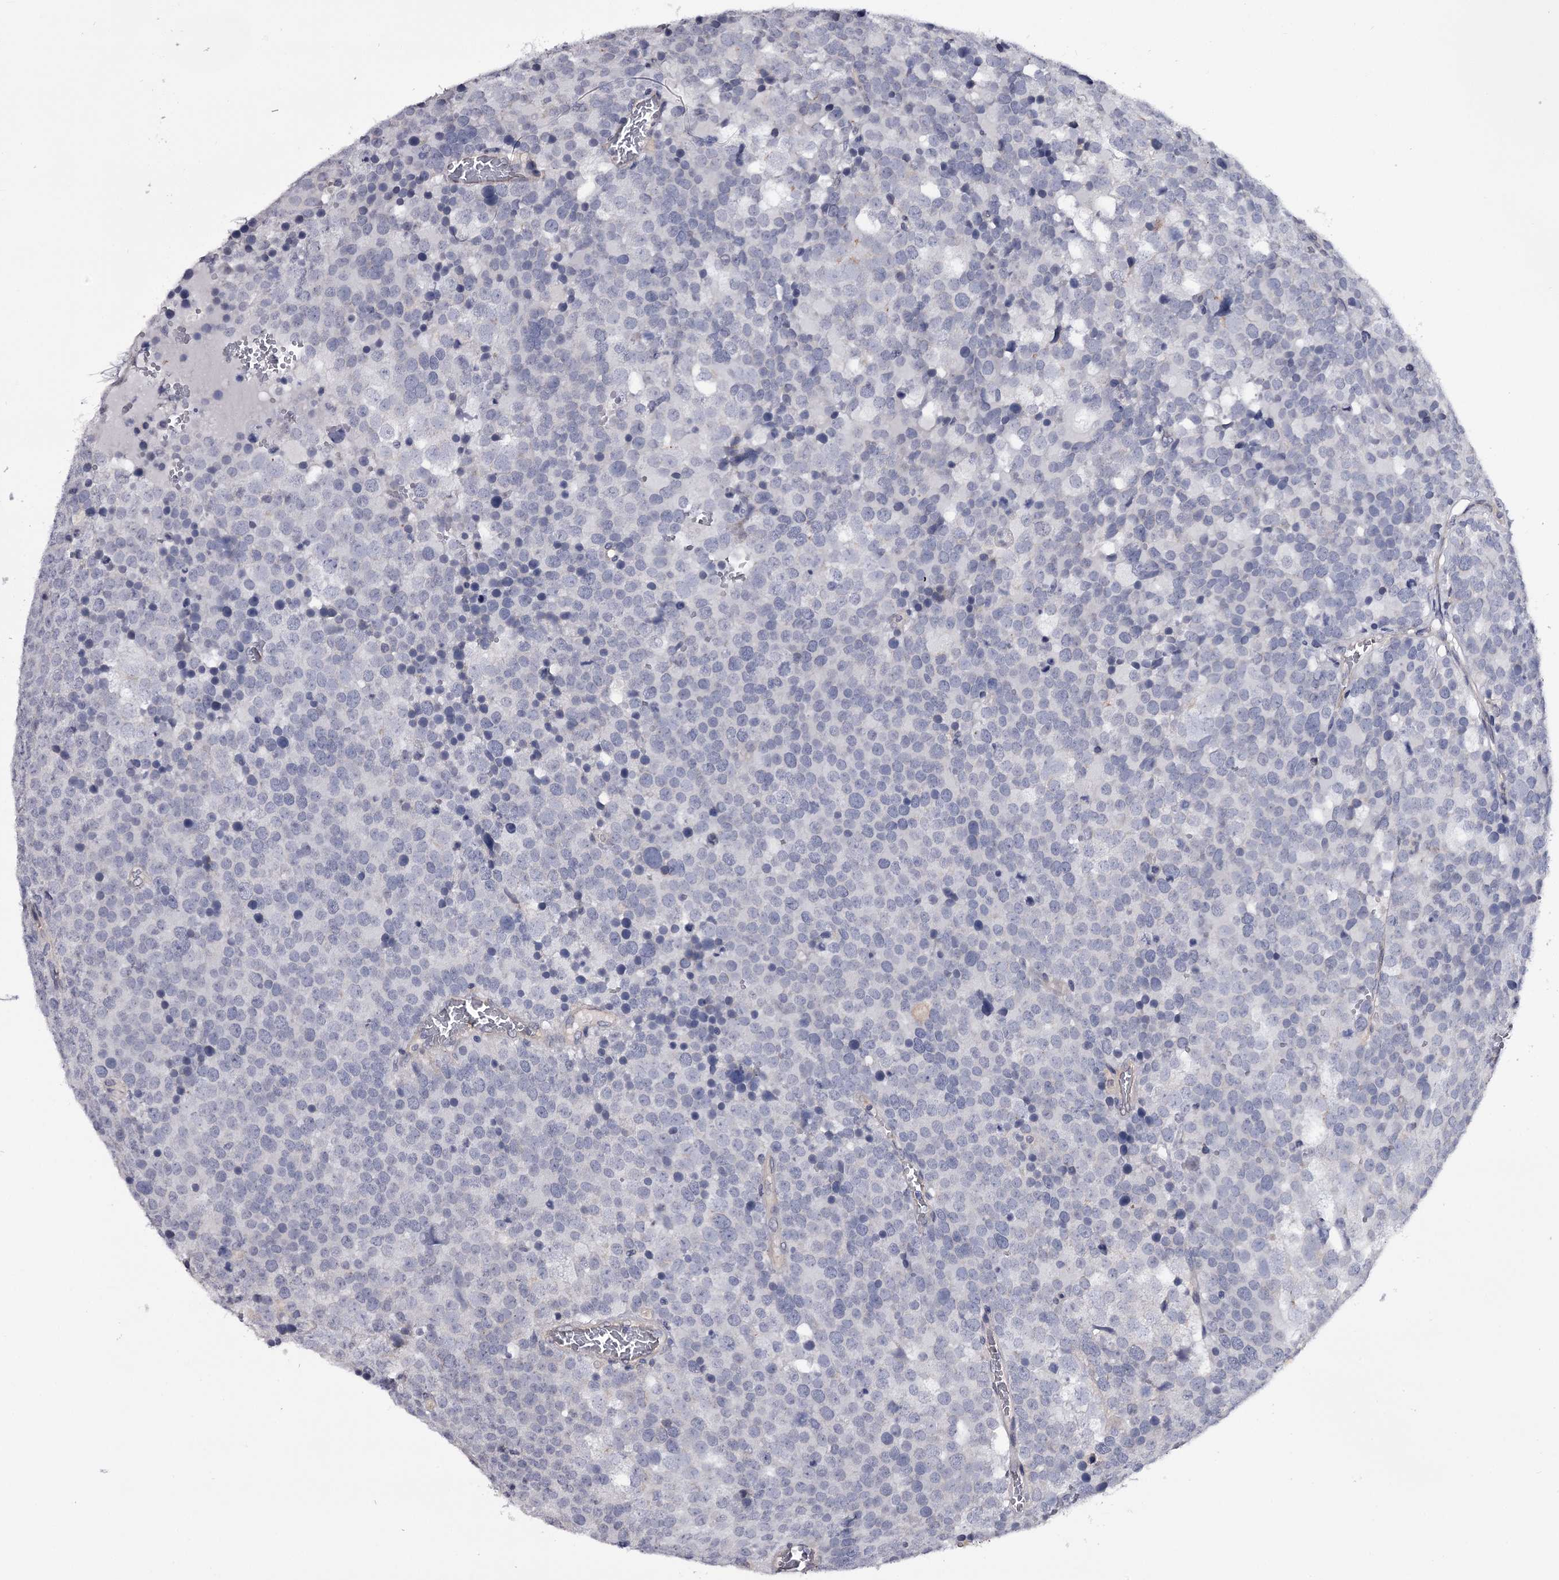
{"staining": {"intensity": "negative", "quantity": "none", "location": "none"}, "tissue": "testis cancer", "cell_type": "Tumor cells", "image_type": "cancer", "snomed": [{"axis": "morphology", "description": "Seminoma, NOS"}, {"axis": "topography", "description": "Testis"}], "caption": "High power microscopy micrograph of an immunohistochemistry (IHC) image of testis seminoma, revealing no significant staining in tumor cells. (Immunohistochemistry, brightfield microscopy, high magnification).", "gene": "GSTO1", "patient": {"sex": "male", "age": 71}}